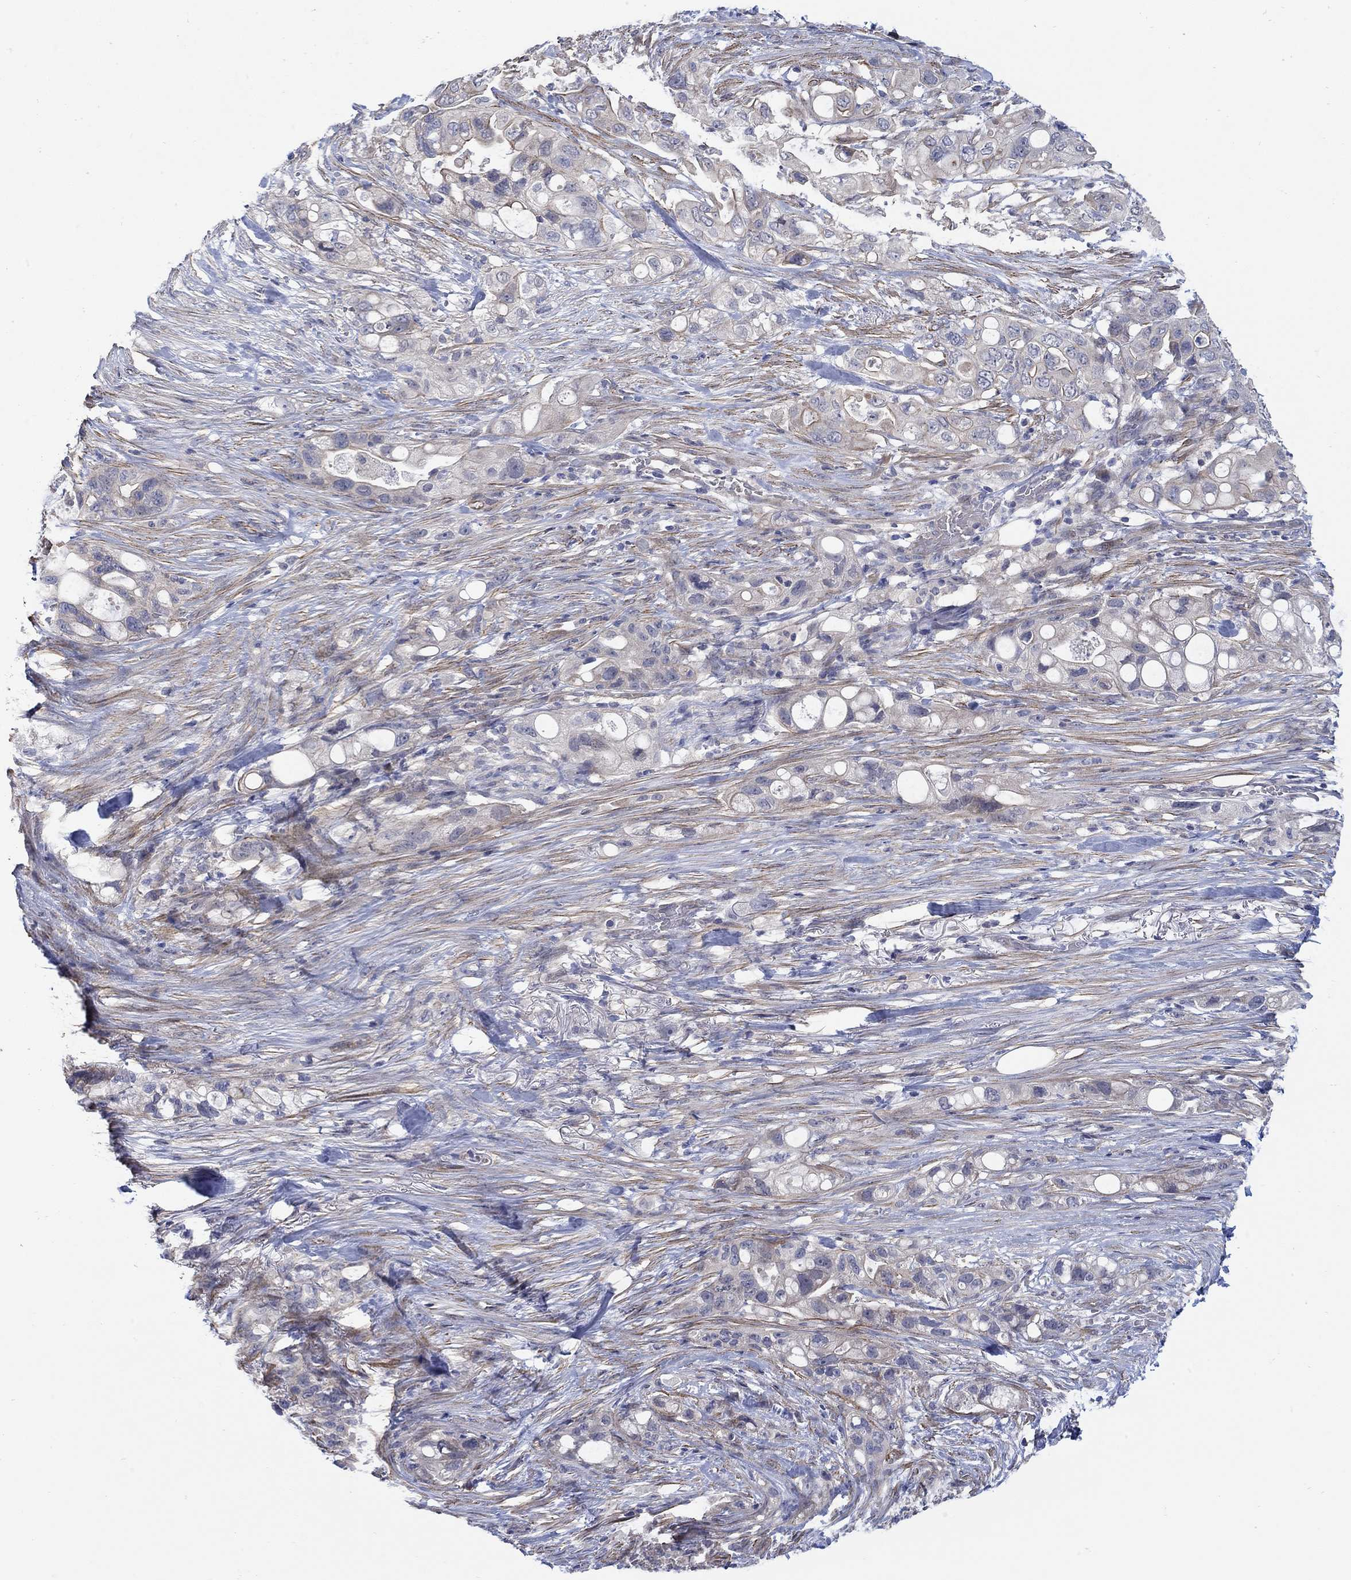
{"staining": {"intensity": "weak", "quantity": ">75%", "location": "cytoplasmic/membranous"}, "tissue": "pancreatic cancer", "cell_type": "Tumor cells", "image_type": "cancer", "snomed": [{"axis": "morphology", "description": "Adenocarcinoma, NOS"}, {"axis": "topography", "description": "Pancreas"}], "caption": "Immunohistochemical staining of human pancreatic cancer exhibits low levels of weak cytoplasmic/membranous protein staining in approximately >75% of tumor cells.", "gene": "SCN7A", "patient": {"sex": "female", "age": 72}}